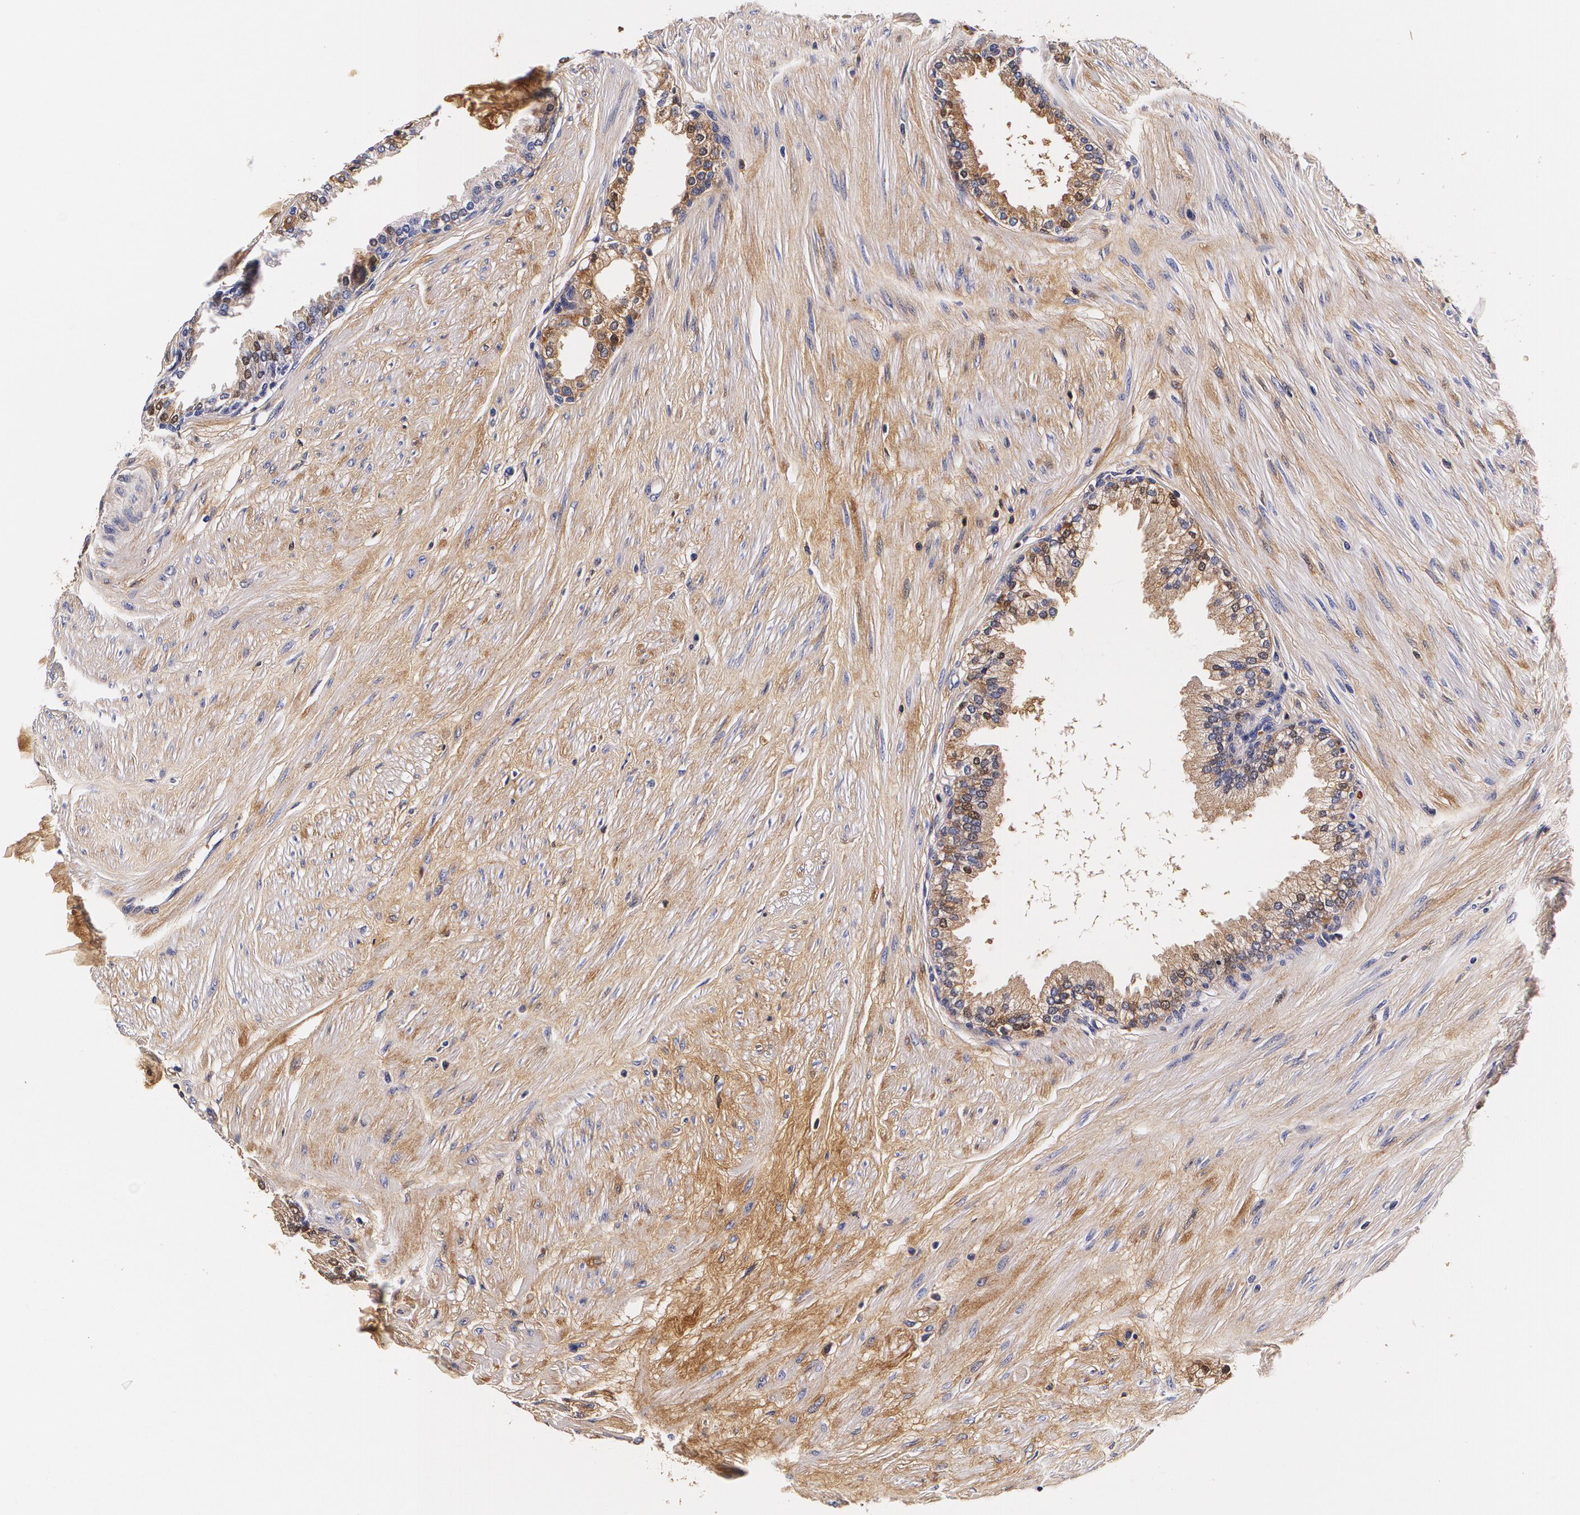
{"staining": {"intensity": "moderate", "quantity": "25%-75%", "location": "cytoplasmic/membranous"}, "tissue": "prostate", "cell_type": "Glandular cells", "image_type": "normal", "snomed": [{"axis": "morphology", "description": "Normal tissue, NOS"}, {"axis": "topography", "description": "Prostate"}], "caption": "Brown immunohistochemical staining in benign prostate exhibits moderate cytoplasmic/membranous staining in approximately 25%-75% of glandular cells.", "gene": "TTR", "patient": {"sex": "male", "age": 64}}